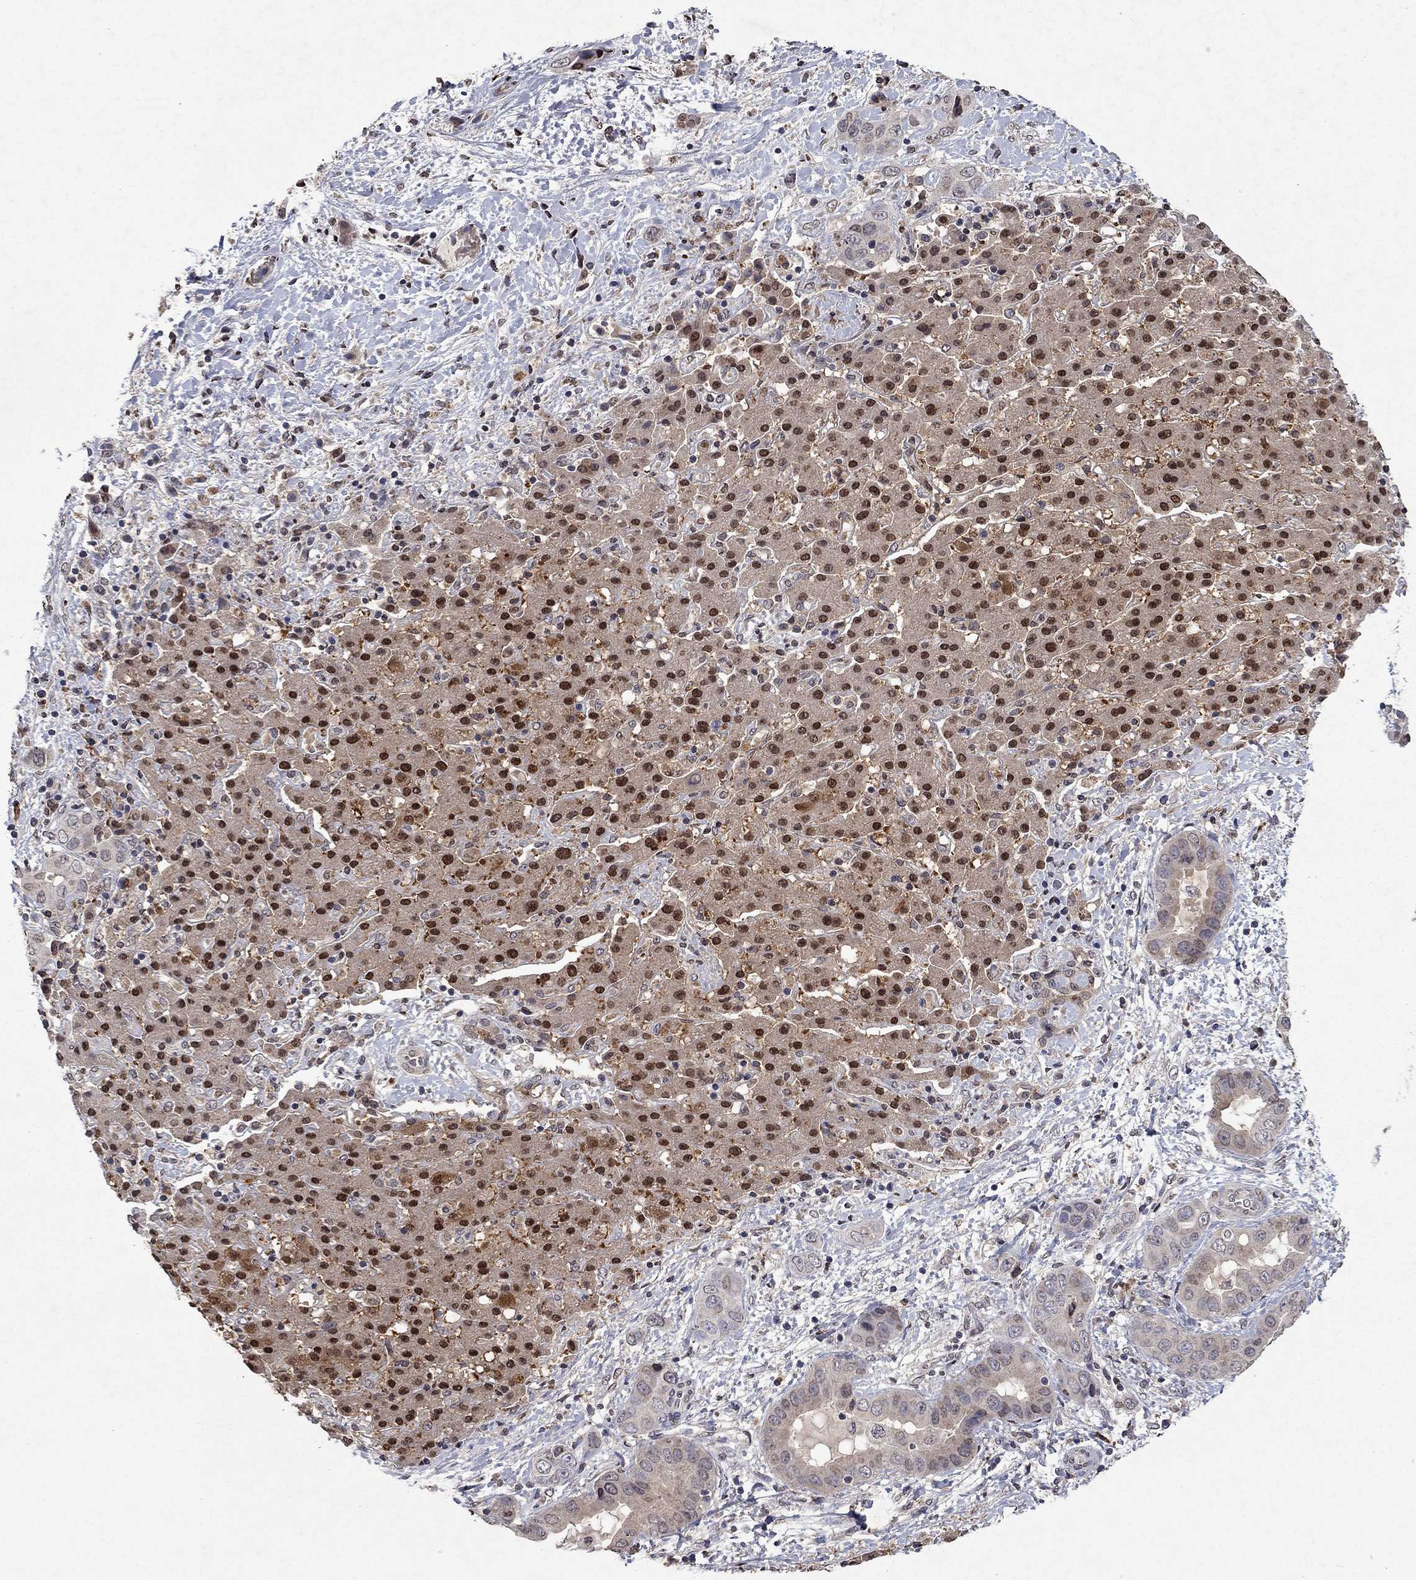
{"staining": {"intensity": "negative", "quantity": "none", "location": "none"}, "tissue": "liver cancer", "cell_type": "Tumor cells", "image_type": "cancer", "snomed": [{"axis": "morphology", "description": "Cholangiocarcinoma"}, {"axis": "topography", "description": "Liver"}], "caption": "Tumor cells show no significant protein expression in liver cancer (cholangiocarcinoma).", "gene": "TTC38", "patient": {"sex": "female", "age": 52}}